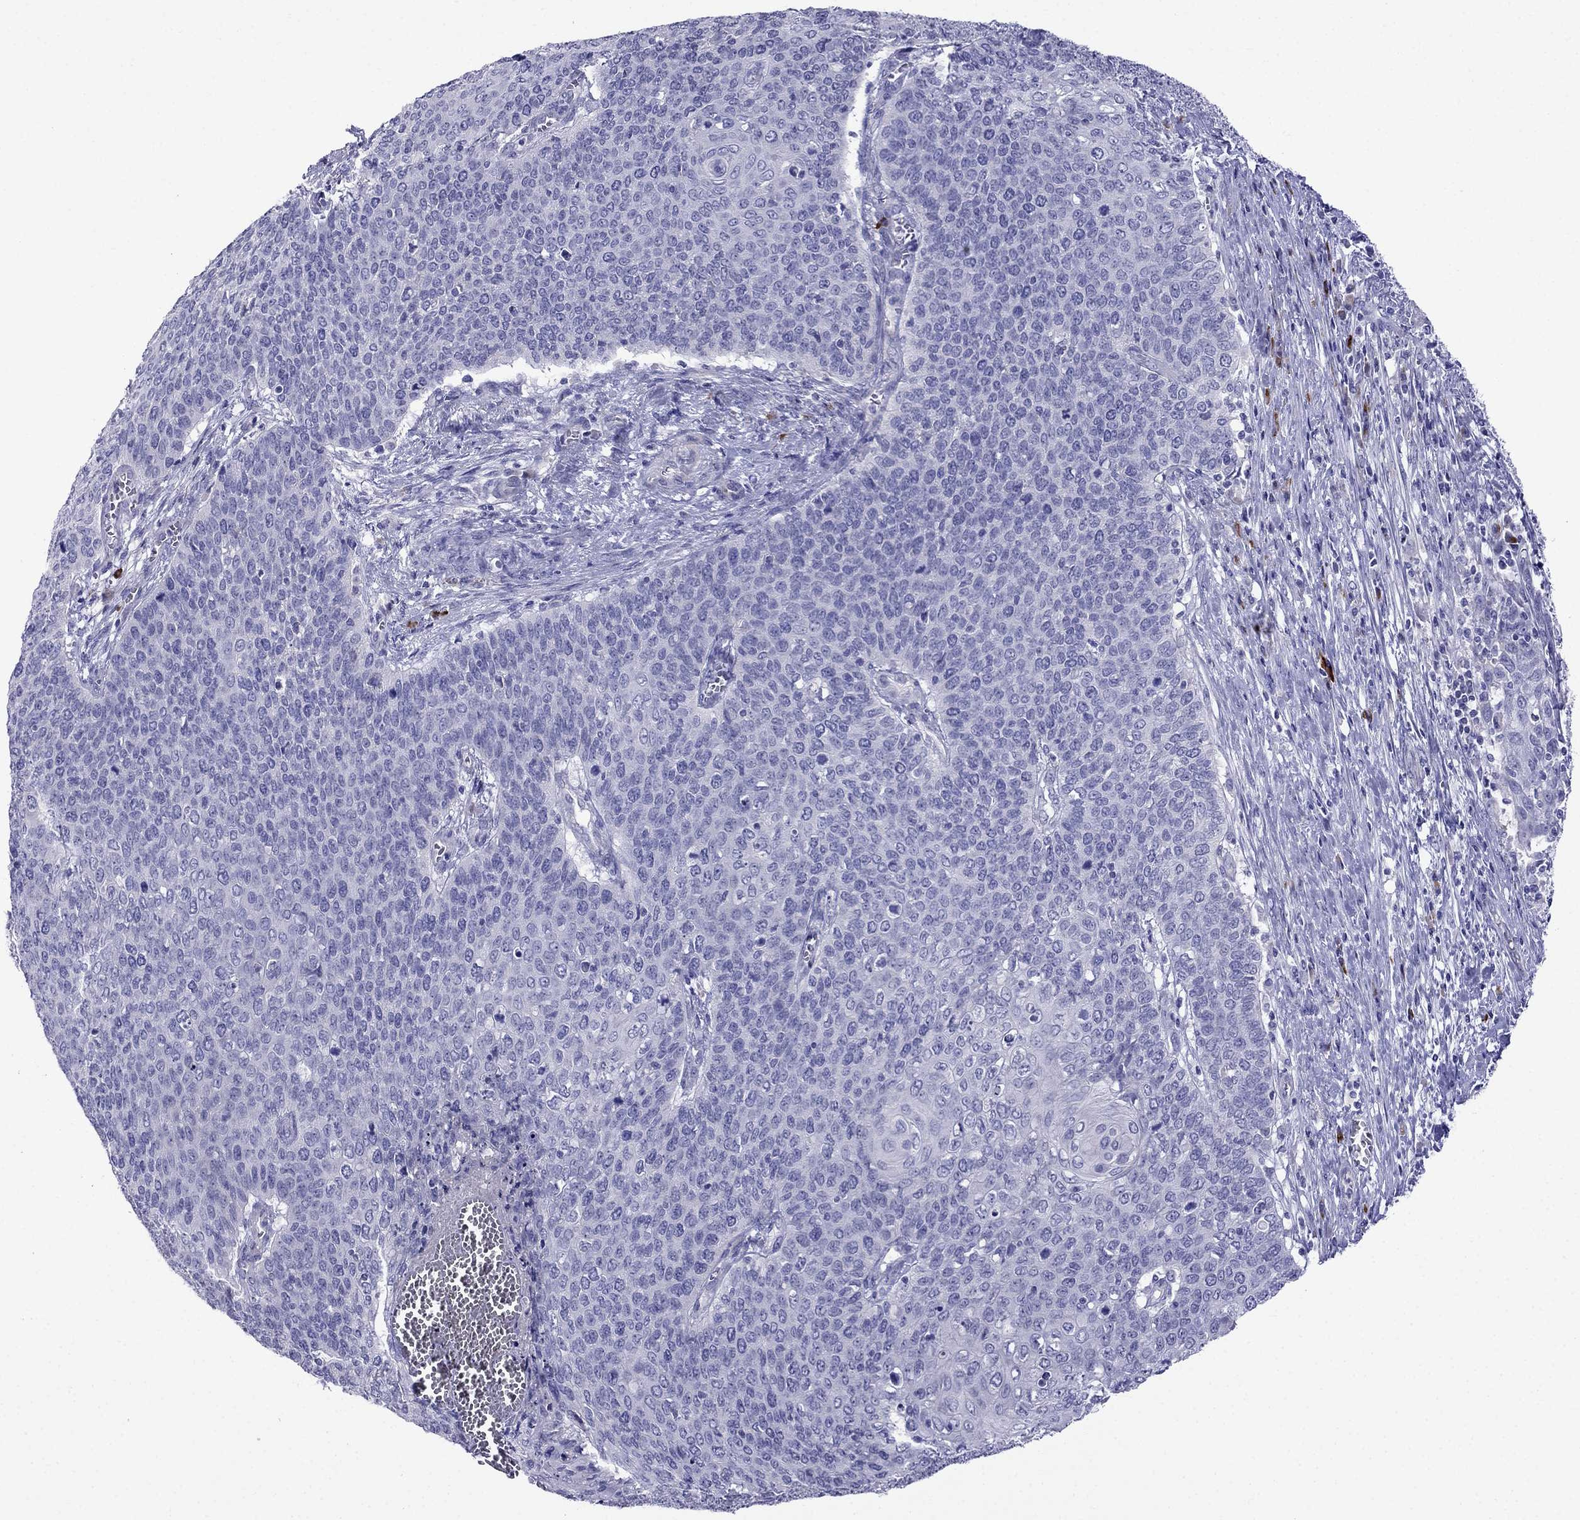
{"staining": {"intensity": "negative", "quantity": "none", "location": "none"}, "tissue": "cervical cancer", "cell_type": "Tumor cells", "image_type": "cancer", "snomed": [{"axis": "morphology", "description": "Squamous cell carcinoma, NOS"}, {"axis": "topography", "description": "Cervix"}], "caption": "High power microscopy image of an immunohistochemistry image of cervical cancer (squamous cell carcinoma), revealing no significant expression in tumor cells. (Immunohistochemistry, brightfield microscopy, high magnification).", "gene": "PATE1", "patient": {"sex": "female", "age": 39}}